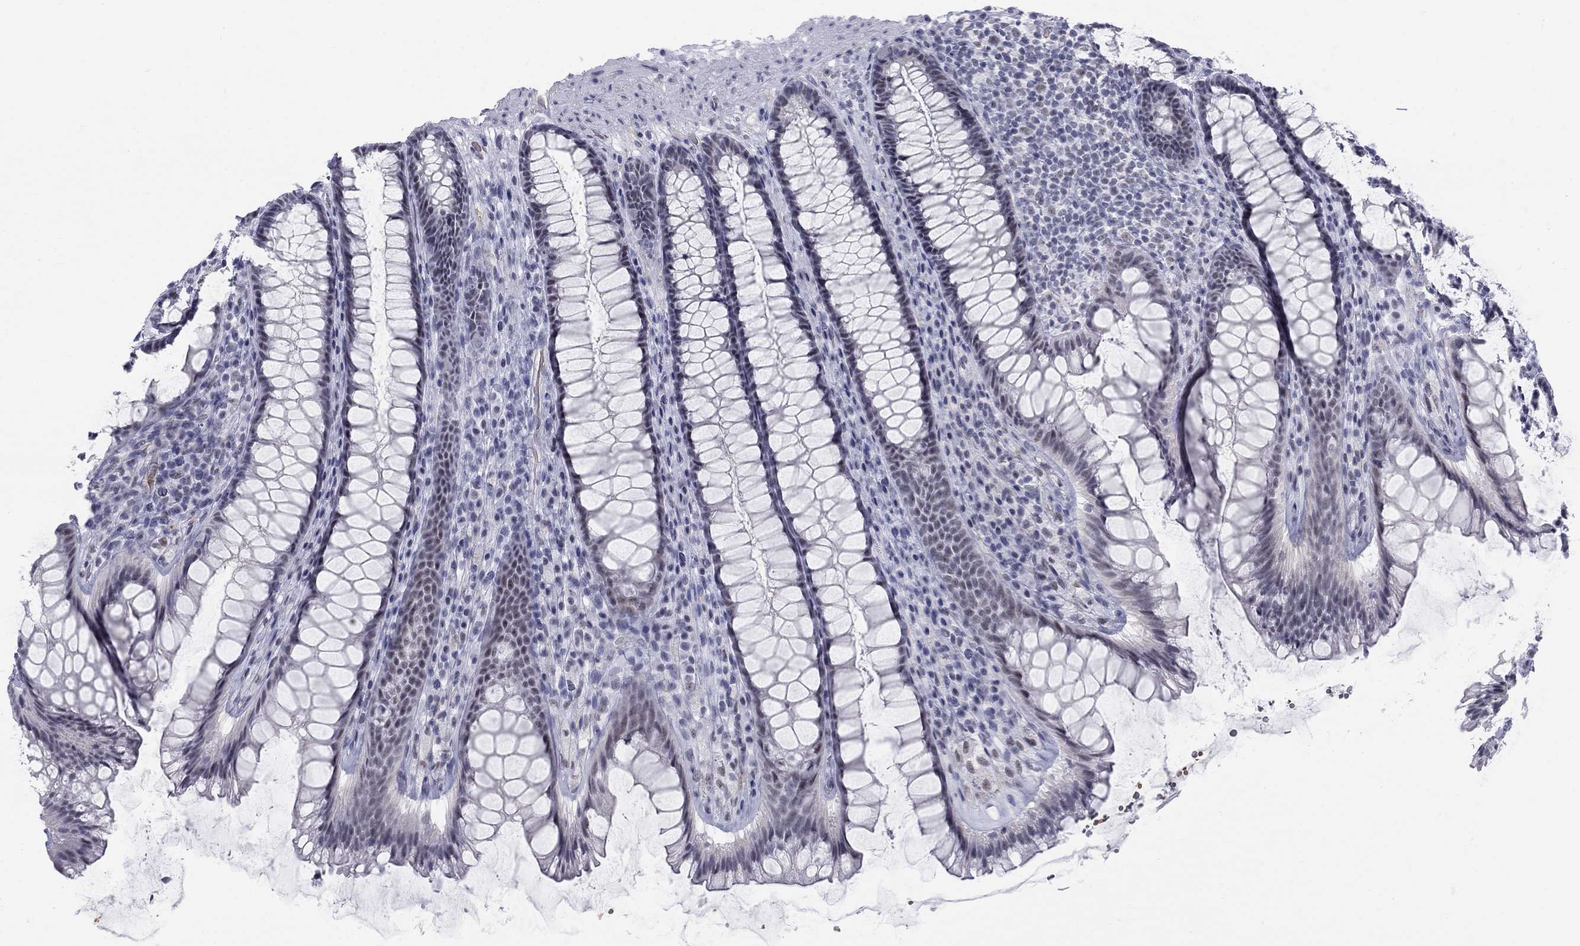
{"staining": {"intensity": "negative", "quantity": "none", "location": "none"}, "tissue": "rectum", "cell_type": "Glandular cells", "image_type": "normal", "snomed": [{"axis": "morphology", "description": "Normal tissue, NOS"}, {"axis": "topography", "description": "Rectum"}], "caption": "IHC image of benign rectum: rectum stained with DAB reveals no significant protein expression in glandular cells. (Immunohistochemistry, brightfield microscopy, high magnification).", "gene": "DMTN", "patient": {"sex": "male", "age": 72}}